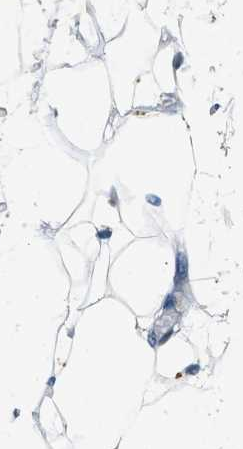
{"staining": {"intensity": "negative", "quantity": "none", "location": "none"}, "tissue": "adipose tissue", "cell_type": "Adipocytes", "image_type": "normal", "snomed": [{"axis": "morphology", "description": "Normal tissue, NOS"}, {"axis": "topography", "description": "Breast"}, {"axis": "topography", "description": "Soft tissue"}], "caption": "Adipocytes show no significant positivity in normal adipose tissue. (DAB IHC, high magnification).", "gene": "NCOA1", "patient": {"sex": "female", "age": 75}}